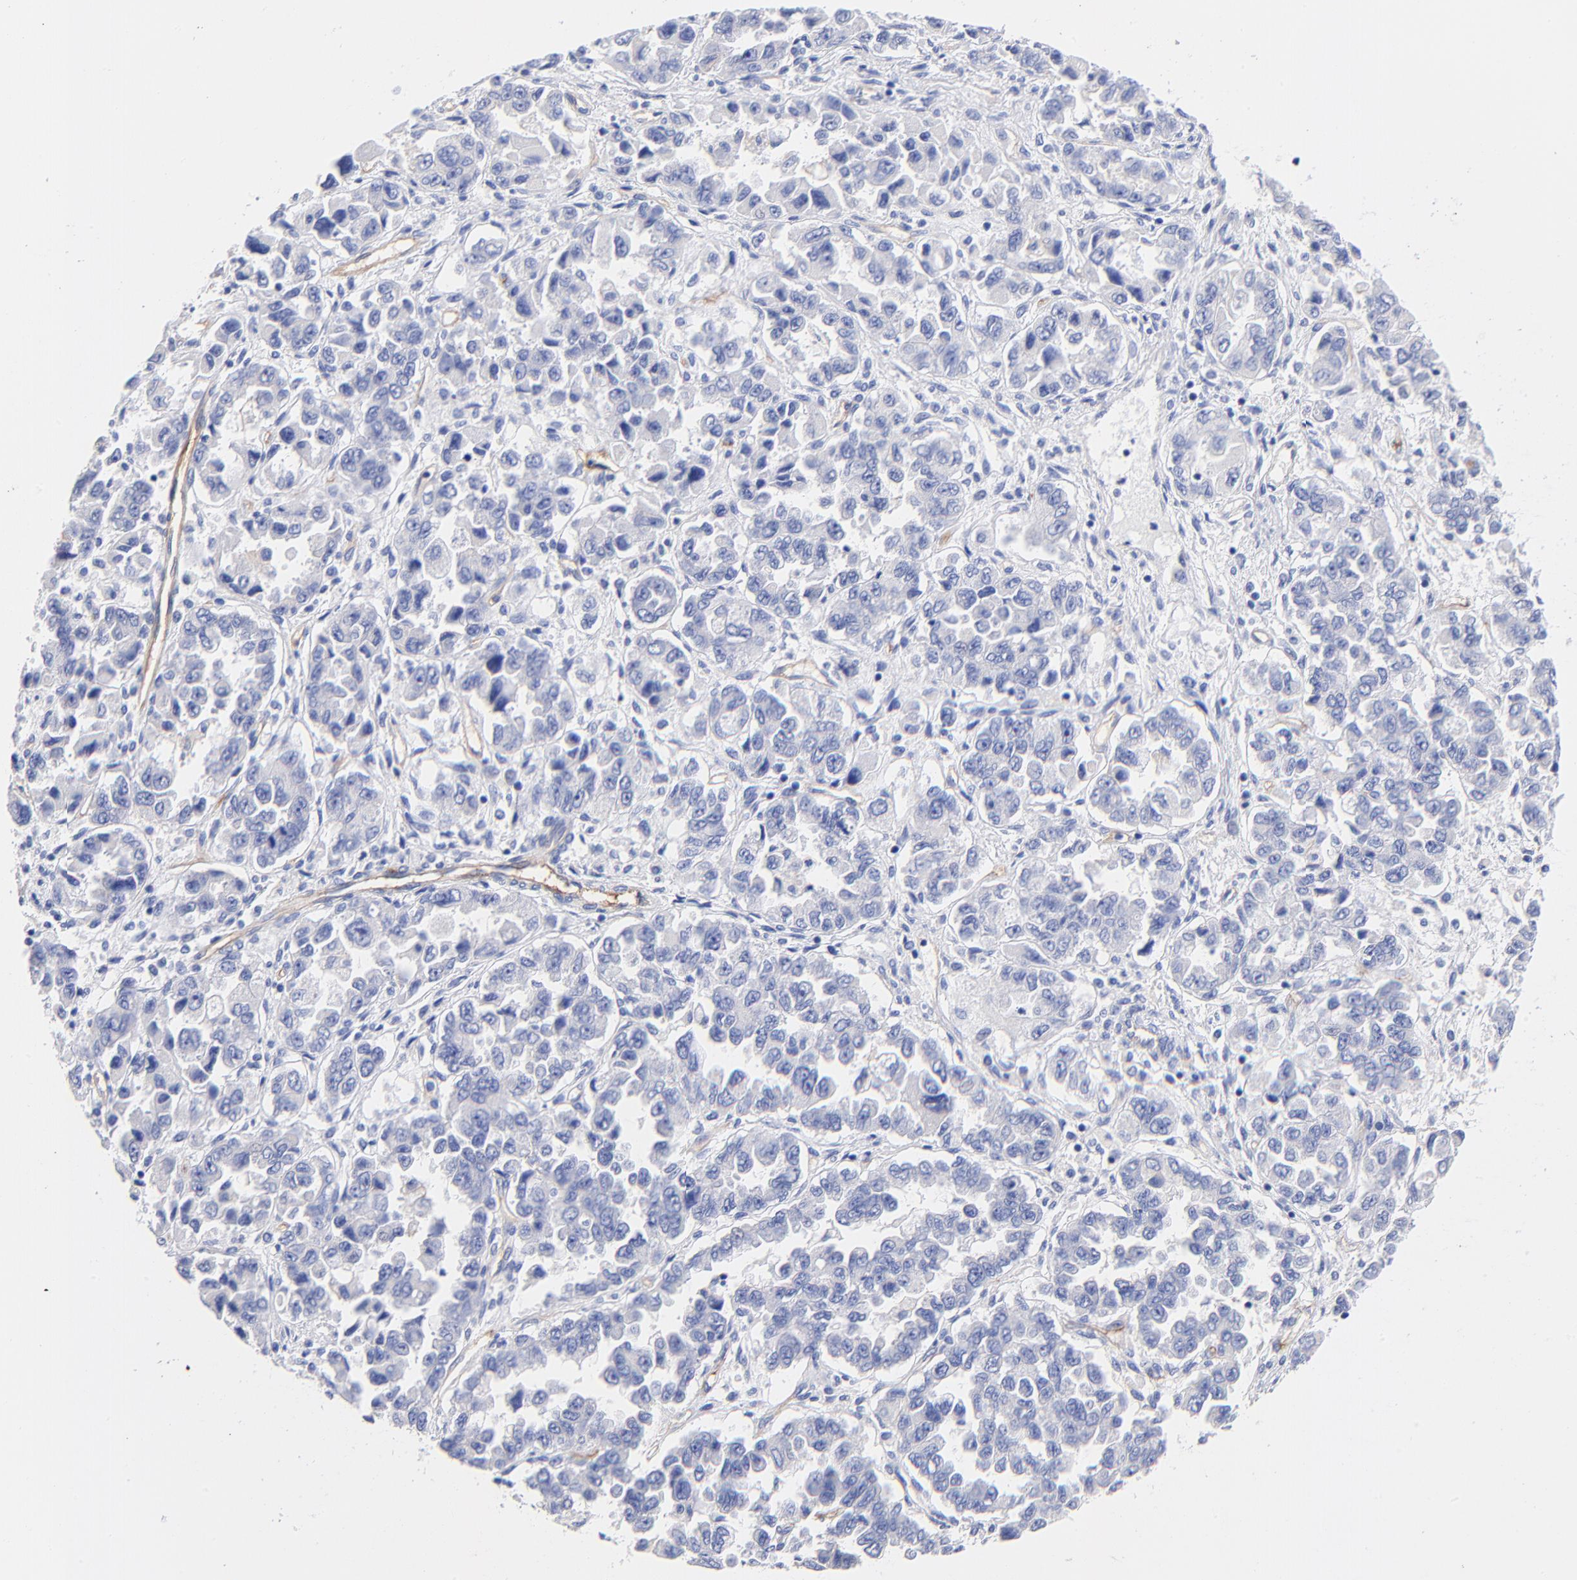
{"staining": {"intensity": "negative", "quantity": "none", "location": "none"}, "tissue": "ovarian cancer", "cell_type": "Tumor cells", "image_type": "cancer", "snomed": [{"axis": "morphology", "description": "Cystadenocarcinoma, serous, NOS"}, {"axis": "topography", "description": "Ovary"}], "caption": "Immunohistochemistry (IHC) micrograph of serous cystadenocarcinoma (ovarian) stained for a protein (brown), which demonstrates no expression in tumor cells. Brightfield microscopy of immunohistochemistry stained with DAB (3,3'-diaminobenzidine) (brown) and hematoxylin (blue), captured at high magnification.", "gene": "SLC44A2", "patient": {"sex": "female", "age": 84}}